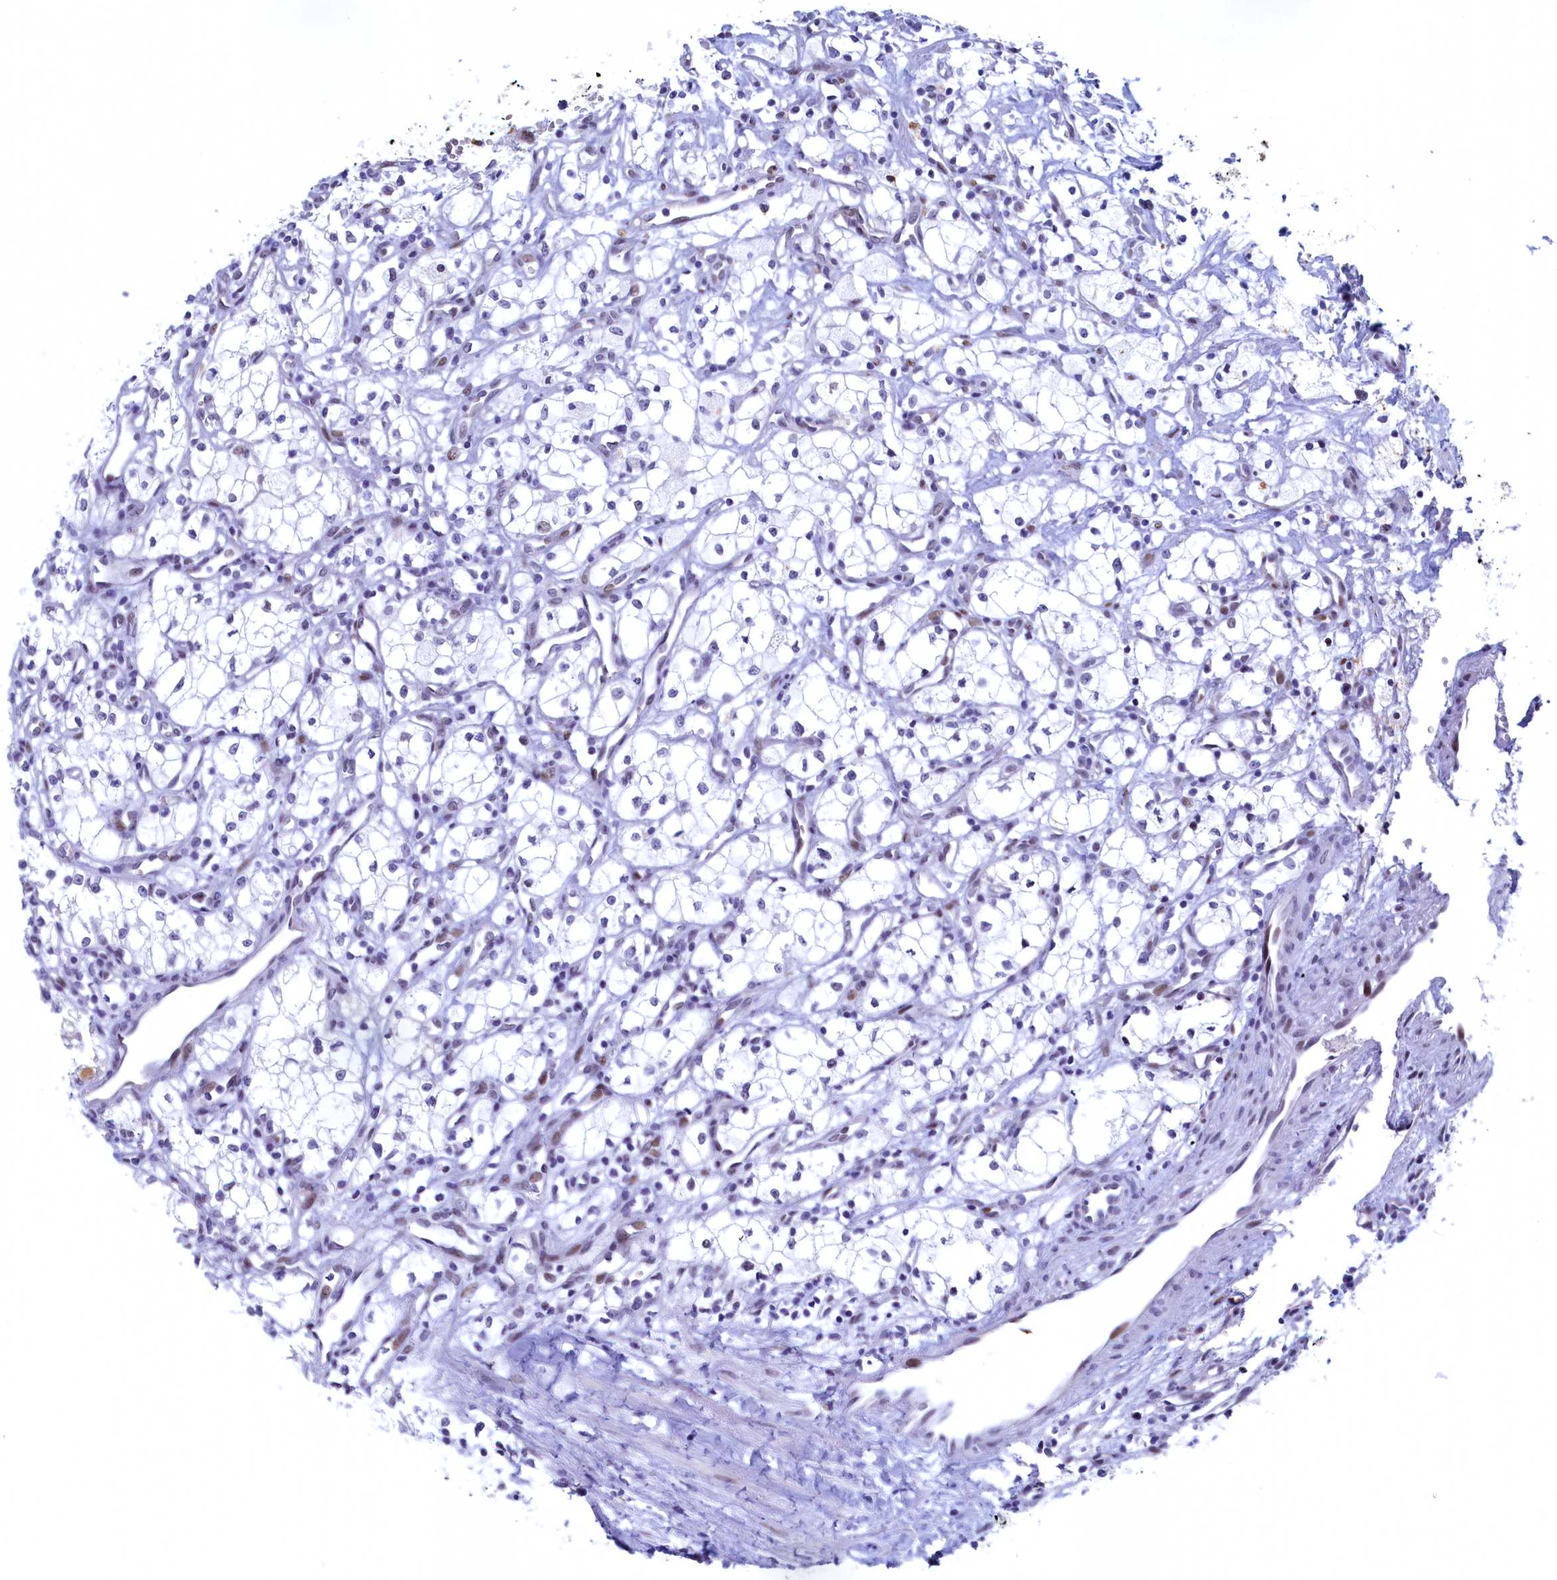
{"staining": {"intensity": "negative", "quantity": "none", "location": "none"}, "tissue": "renal cancer", "cell_type": "Tumor cells", "image_type": "cancer", "snomed": [{"axis": "morphology", "description": "Adenocarcinoma, NOS"}, {"axis": "topography", "description": "Kidney"}], "caption": "Immunohistochemistry (IHC) of human renal adenocarcinoma demonstrates no staining in tumor cells.", "gene": "WDR76", "patient": {"sex": "male", "age": 59}}